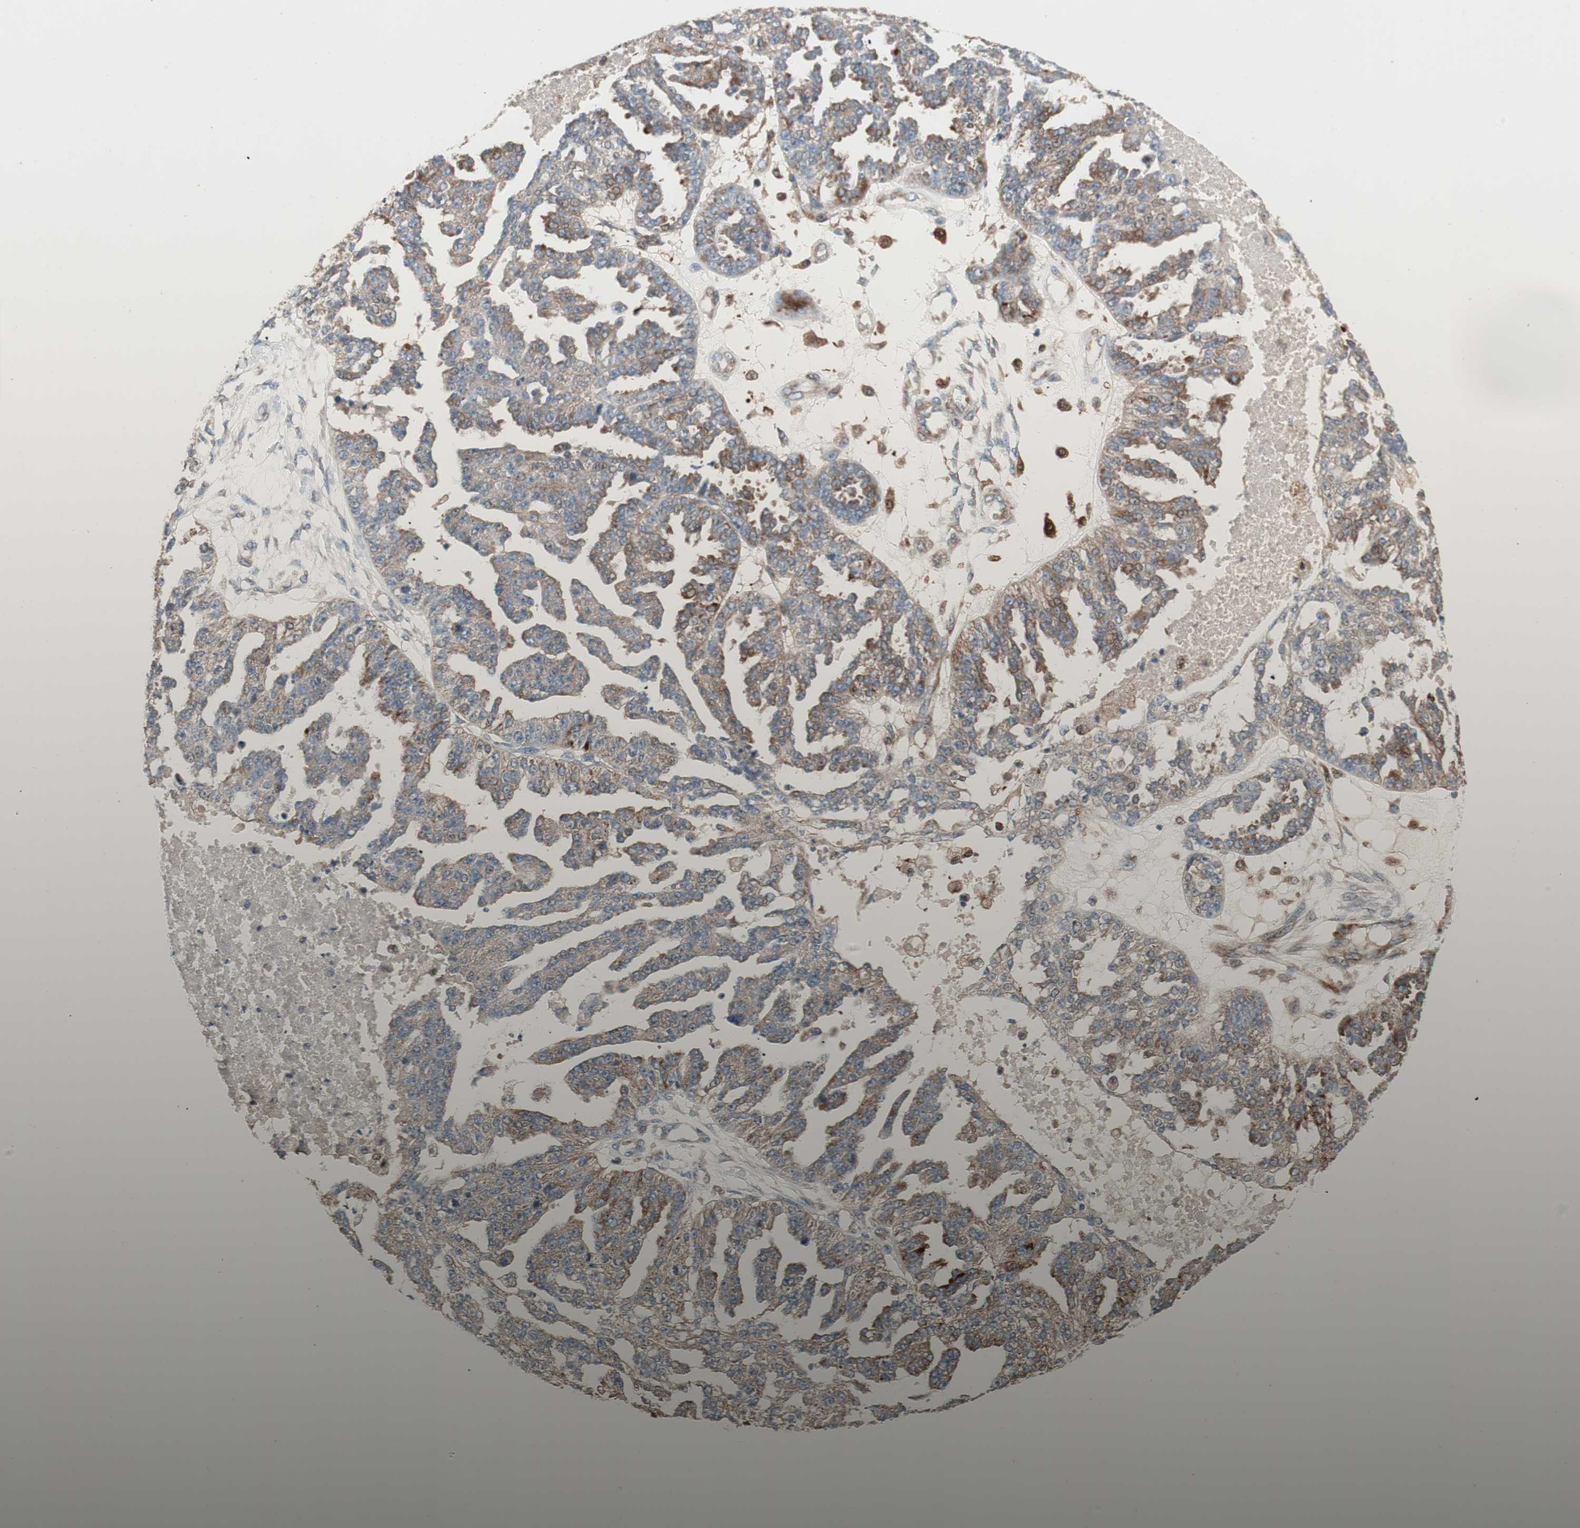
{"staining": {"intensity": "moderate", "quantity": ">75%", "location": "cytoplasmic/membranous"}, "tissue": "ovarian cancer", "cell_type": "Tumor cells", "image_type": "cancer", "snomed": [{"axis": "morphology", "description": "Cystadenocarcinoma, serous, NOS"}, {"axis": "topography", "description": "Ovary"}], "caption": "A high-resolution image shows IHC staining of ovarian serous cystadenocarcinoma, which displays moderate cytoplasmic/membranous staining in approximately >75% of tumor cells.", "gene": "FAAH", "patient": {"sex": "female", "age": 58}}